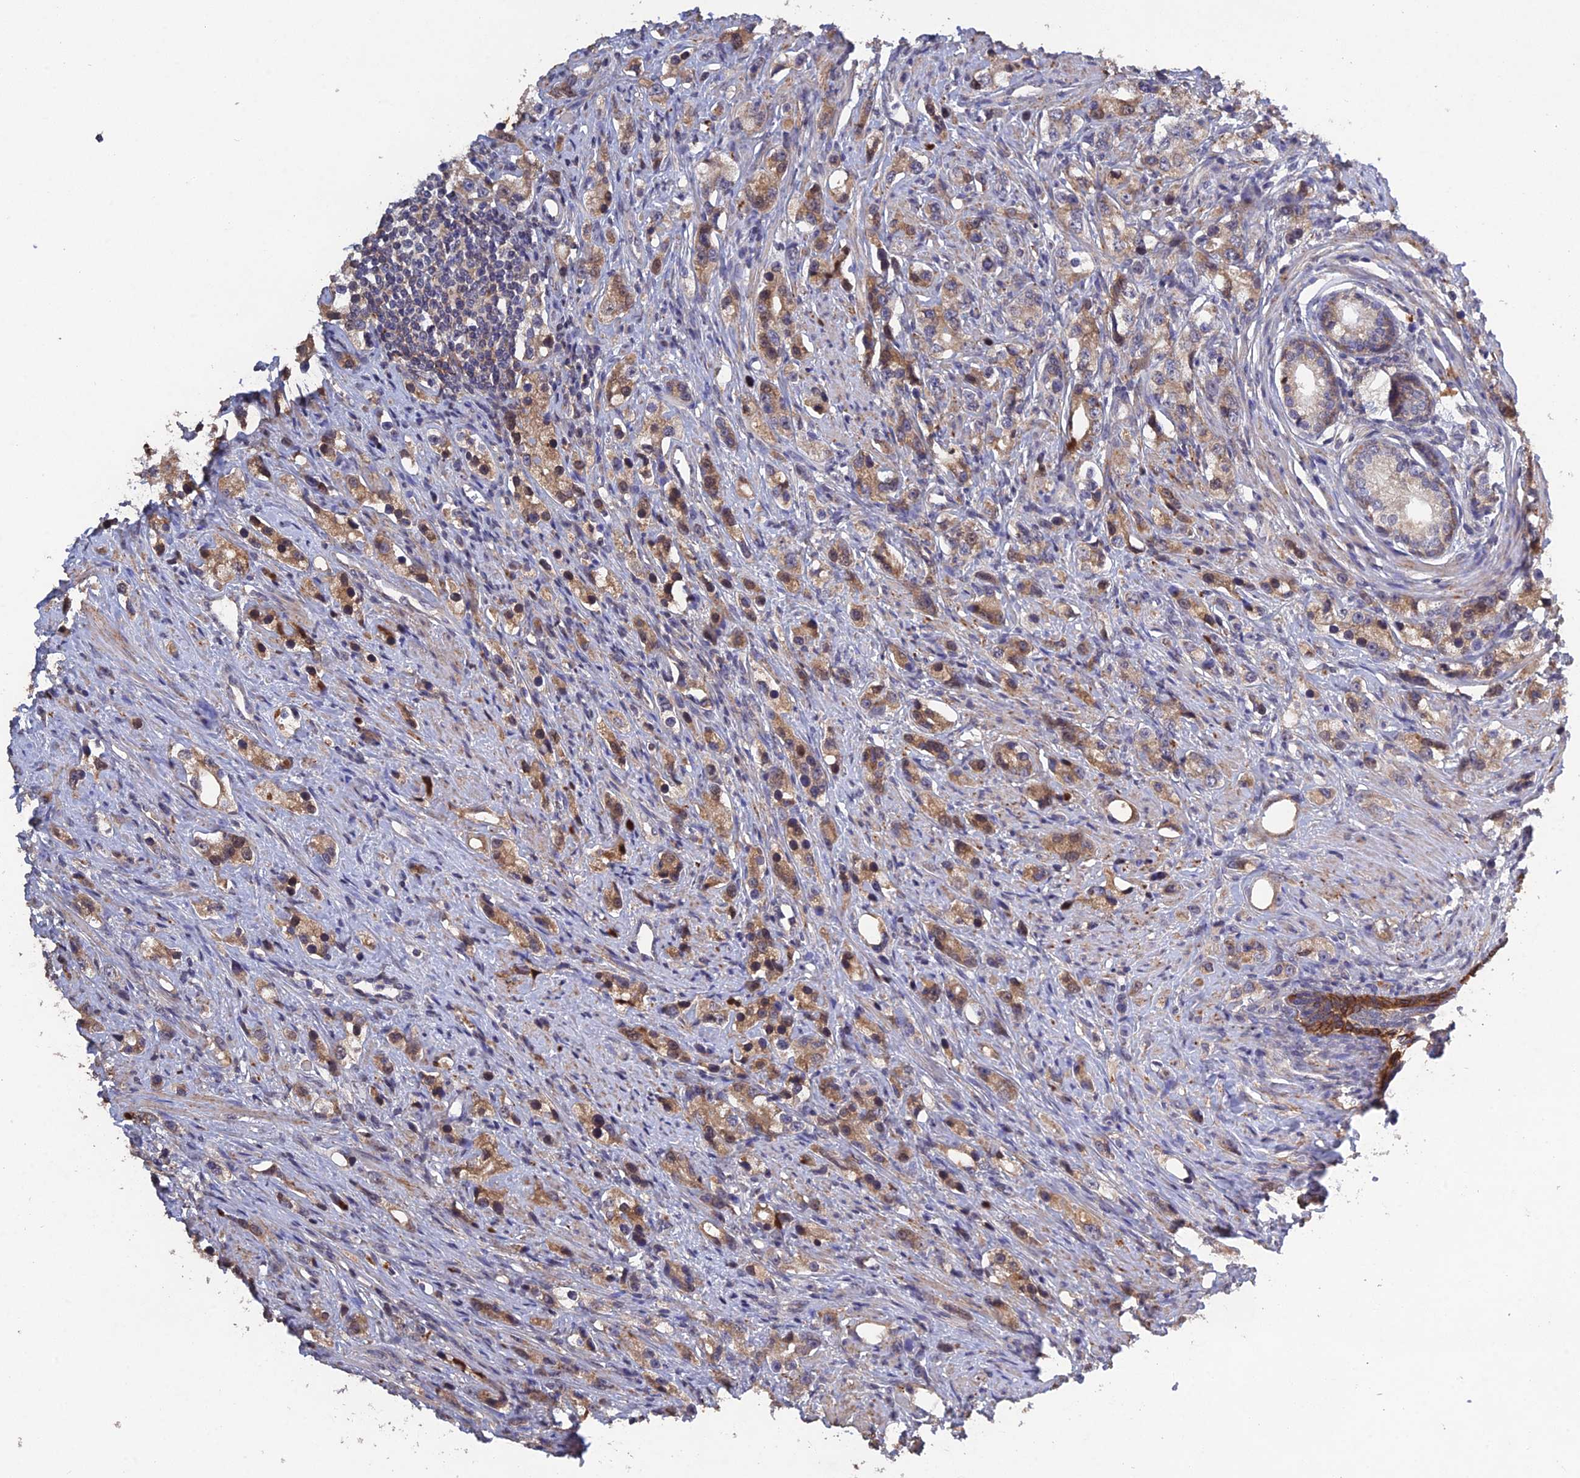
{"staining": {"intensity": "moderate", "quantity": ">75%", "location": "cytoplasmic/membranous"}, "tissue": "prostate cancer", "cell_type": "Tumor cells", "image_type": "cancer", "snomed": [{"axis": "morphology", "description": "Adenocarcinoma, High grade"}, {"axis": "topography", "description": "Prostate"}], "caption": "DAB immunohistochemical staining of prostate cancer reveals moderate cytoplasmic/membranous protein staining in approximately >75% of tumor cells.", "gene": "SLC39A13", "patient": {"sex": "male", "age": 63}}